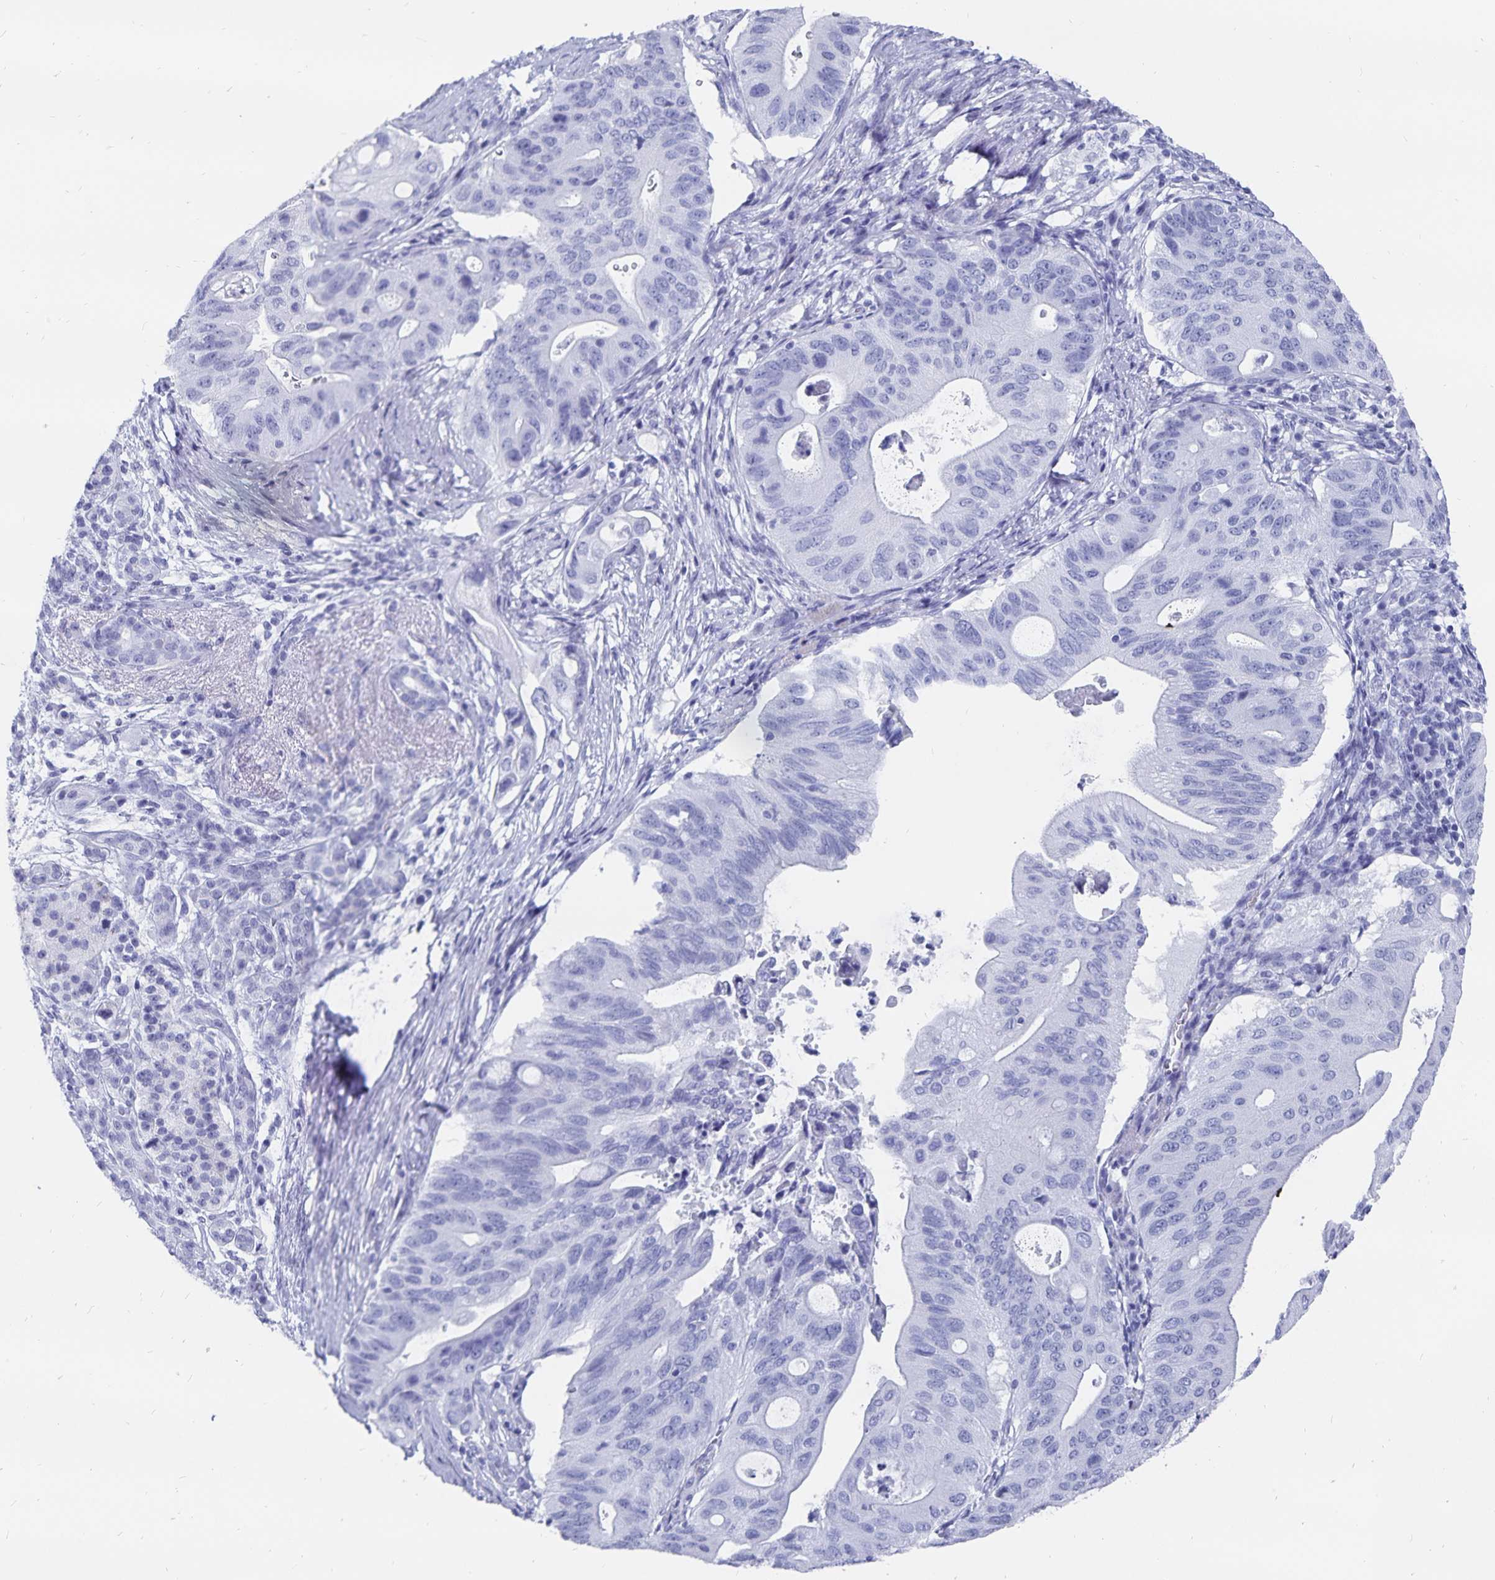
{"staining": {"intensity": "negative", "quantity": "none", "location": "none"}, "tissue": "pancreatic cancer", "cell_type": "Tumor cells", "image_type": "cancer", "snomed": [{"axis": "morphology", "description": "Adenocarcinoma, NOS"}, {"axis": "topography", "description": "Pancreas"}], "caption": "High magnification brightfield microscopy of adenocarcinoma (pancreatic) stained with DAB (brown) and counterstained with hematoxylin (blue): tumor cells show no significant expression.", "gene": "ADH1A", "patient": {"sex": "female", "age": 72}}